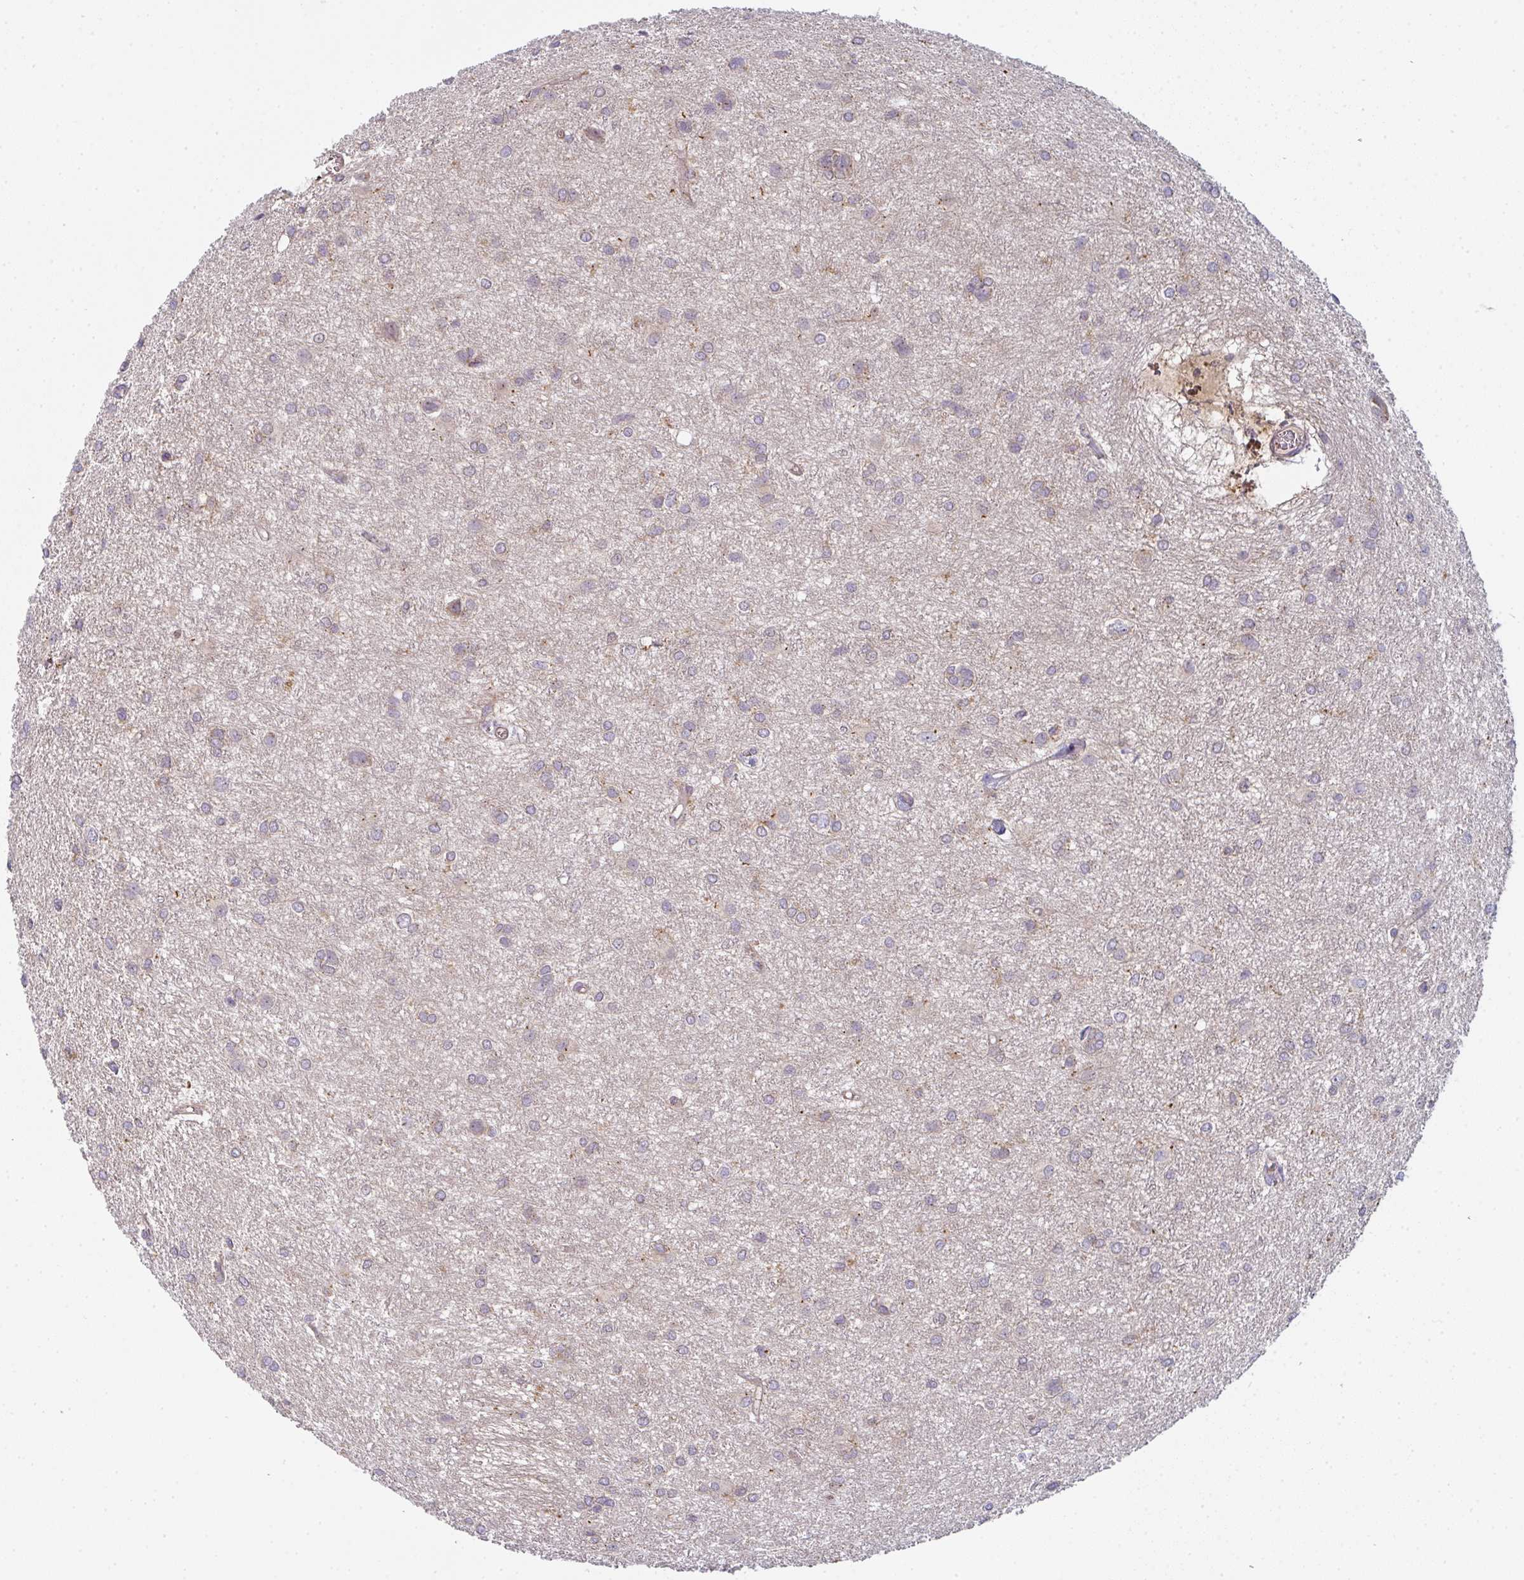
{"staining": {"intensity": "weak", "quantity": "<25%", "location": "cytoplasmic/membranous"}, "tissue": "glioma", "cell_type": "Tumor cells", "image_type": "cancer", "snomed": [{"axis": "morphology", "description": "Glioma, malignant, High grade"}, {"axis": "topography", "description": "Brain"}], "caption": "Human glioma stained for a protein using IHC shows no staining in tumor cells.", "gene": "SNX5", "patient": {"sex": "female", "age": 50}}